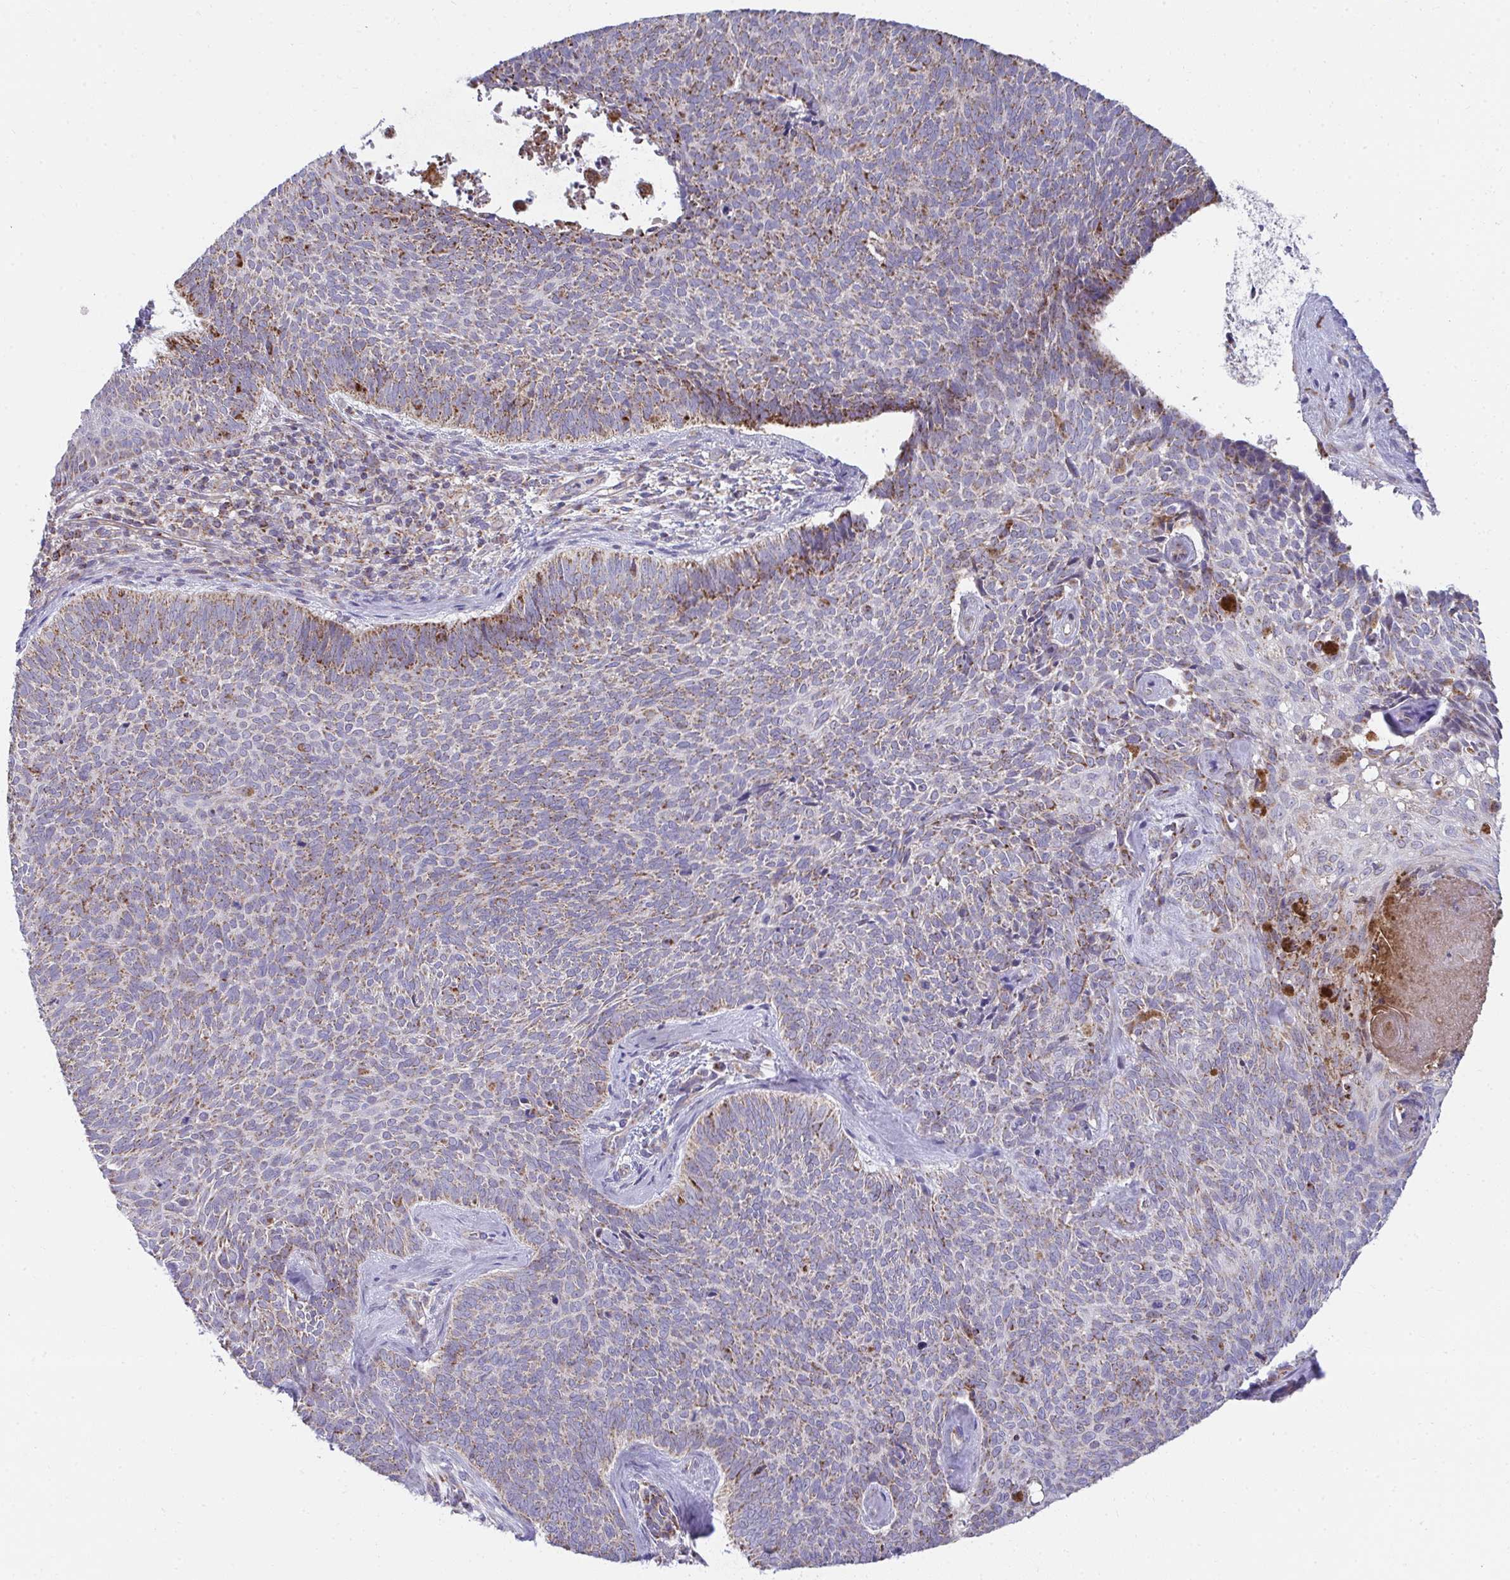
{"staining": {"intensity": "moderate", "quantity": "25%-75%", "location": "cytoplasmic/membranous"}, "tissue": "skin cancer", "cell_type": "Tumor cells", "image_type": "cancer", "snomed": [{"axis": "morphology", "description": "Basal cell carcinoma"}, {"axis": "topography", "description": "Skin"}], "caption": "Immunohistochemistry micrograph of human skin basal cell carcinoma stained for a protein (brown), which exhibits medium levels of moderate cytoplasmic/membranous expression in about 25%-75% of tumor cells.", "gene": "PRRG3", "patient": {"sex": "female", "age": 80}}